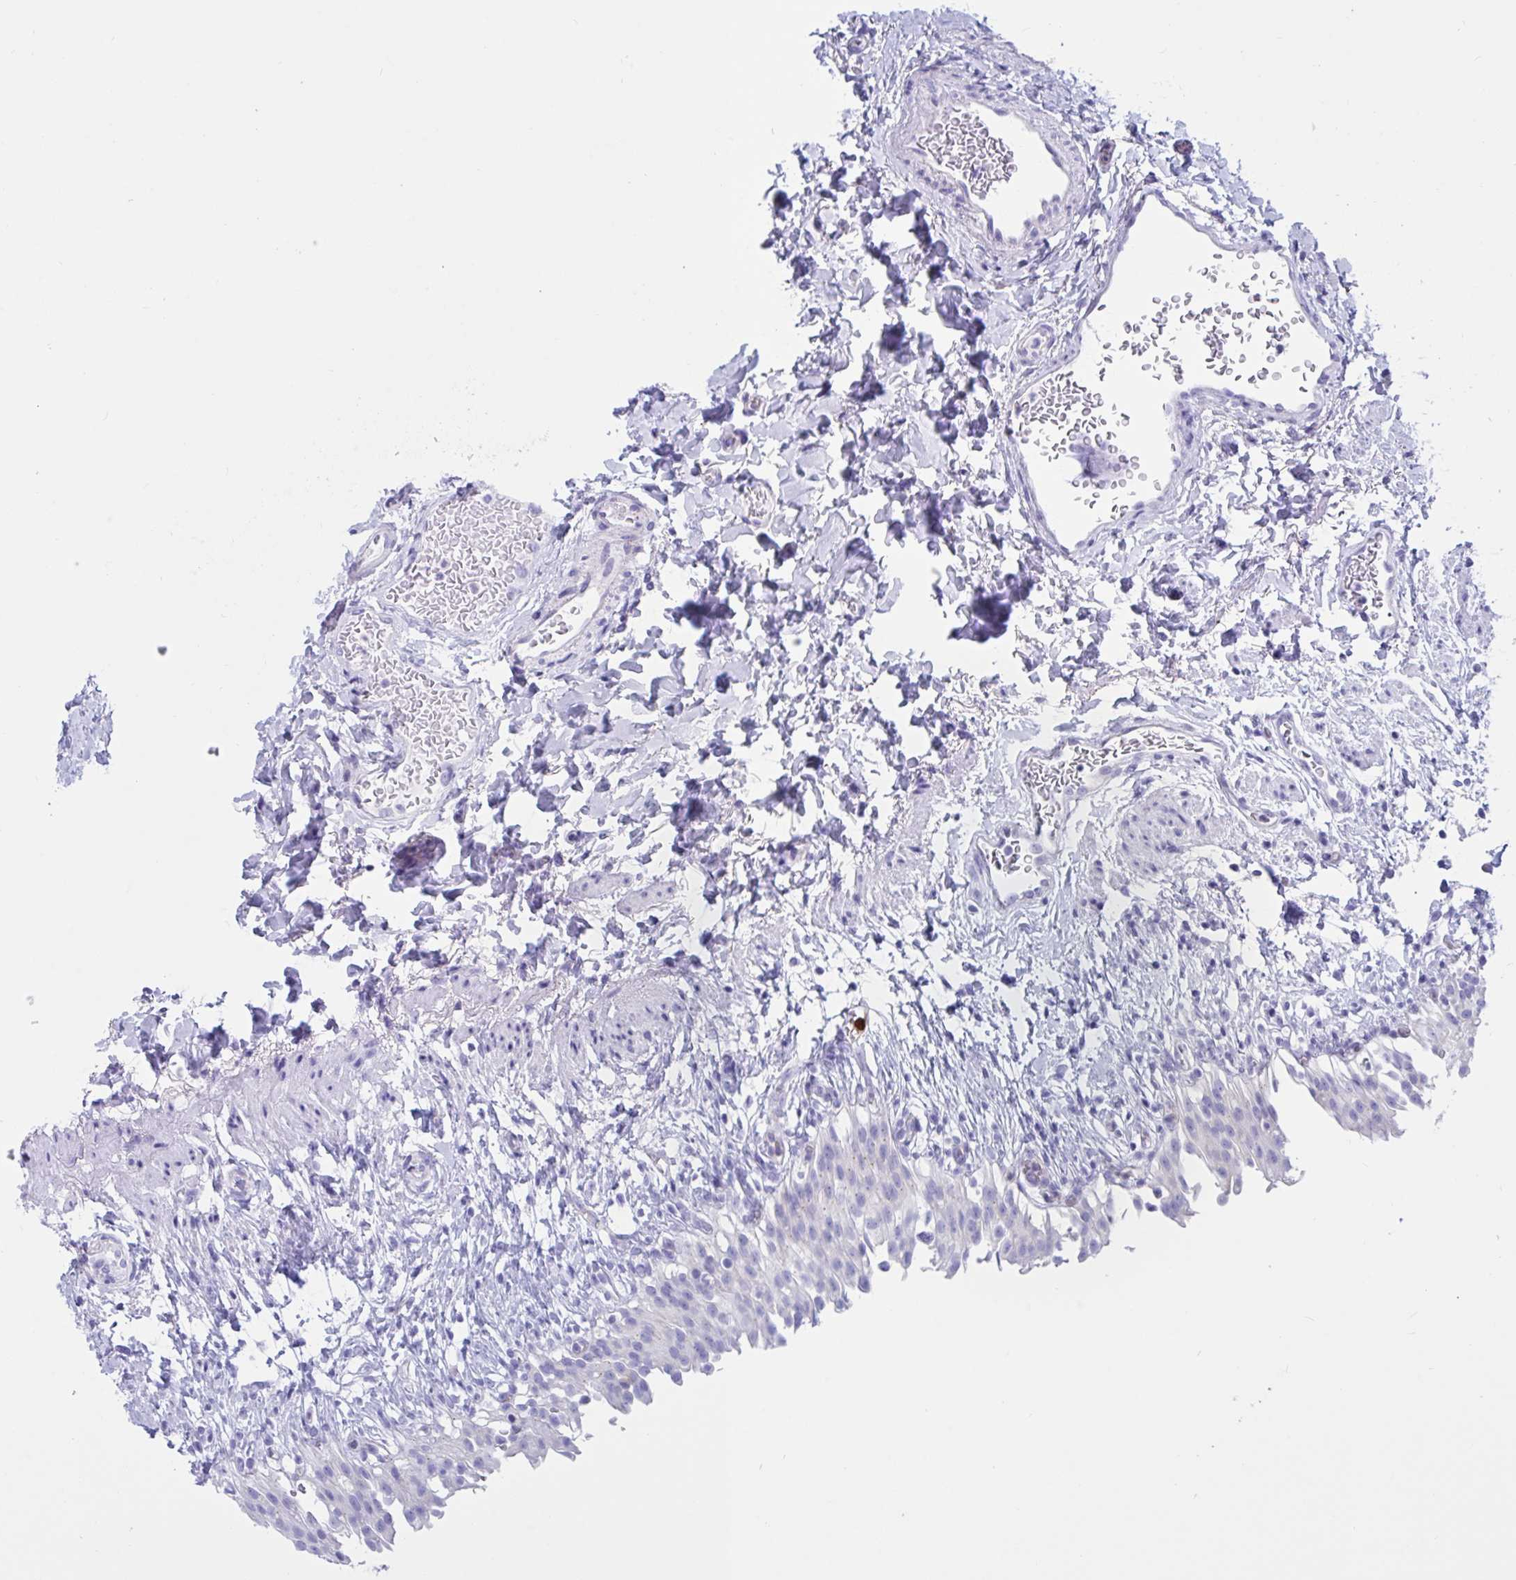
{"staining": {"intensity": "weak", "quantity": "25%-75%", "location": "cytoplasmic/membranous"}, "tissue": "urinary bladder", "cell_type": "Urothelial cells", "image_type": "normal", "snomed": [{"axis": "morphology", "description": "Normal tissue, NOS"}, {"axis": "topography", "description": "Urinary bladder"}, {"axis": "topography", "description": "Peripheral nerve tissue"}], "caption": "Immunohistochemistry of normal urinary bladder exhibits low levels of weak cytoplasmic/membranous positivity in about 25%-75% of urothelial cells.", "gene": "RNASE3", "patient": {"sex": "female", "age": 60}}